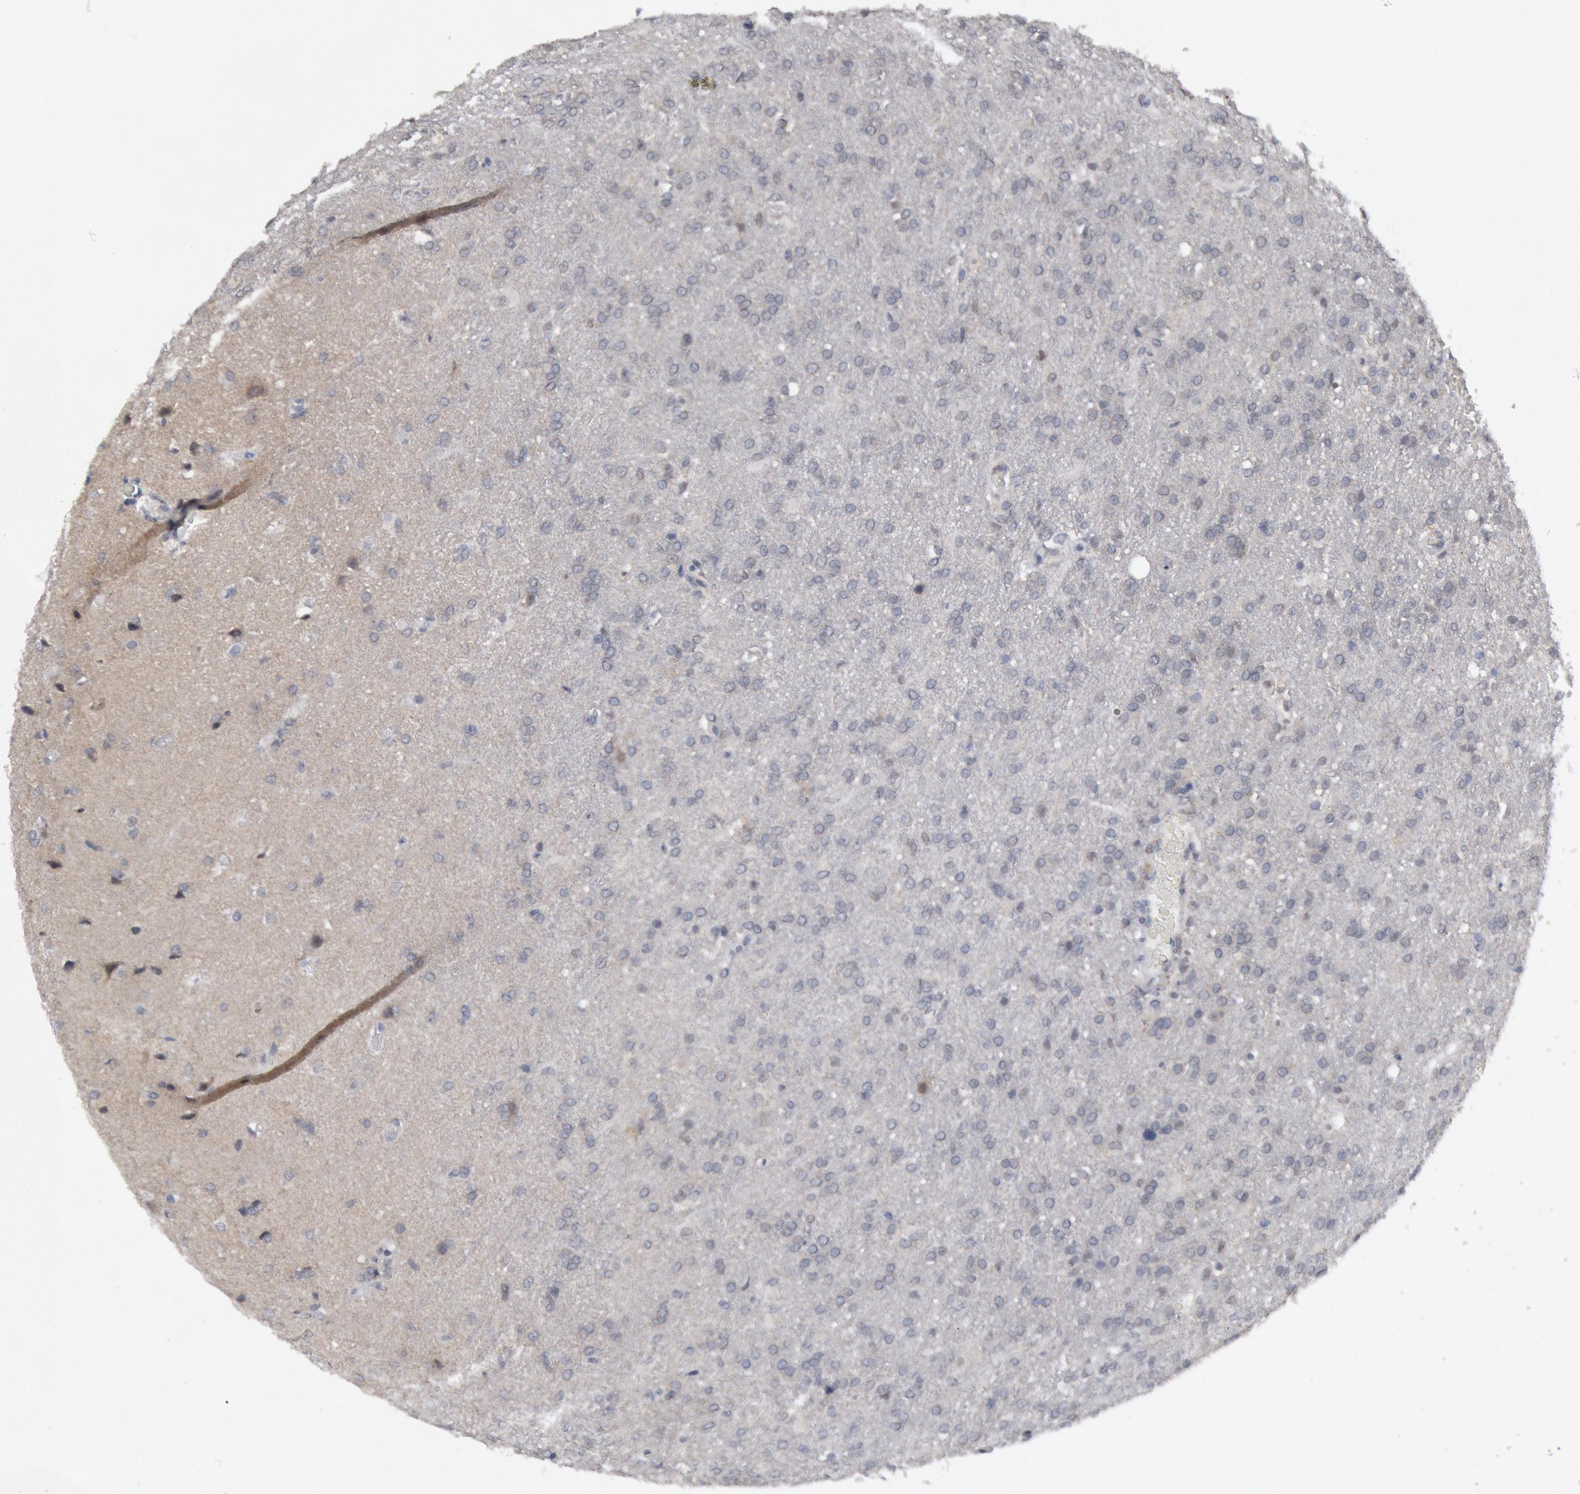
{"staining": {"intensity": "negative", "quantity": "none", "location": "none"}, "tissue": "glioma", "cell_type": "Tumor cells", "image_type": "cancer", "snomed": [{"axis": "morphology", "description": "Glioma, malignant, High grade"}, {"axis": "topography", "description": "Brain"}], "caption": "There is no significant positivity in tumor cells of high-grade glioma (malignant).", "gene": "FOXO1", "patient": {"sex": "male", "age": 68}}